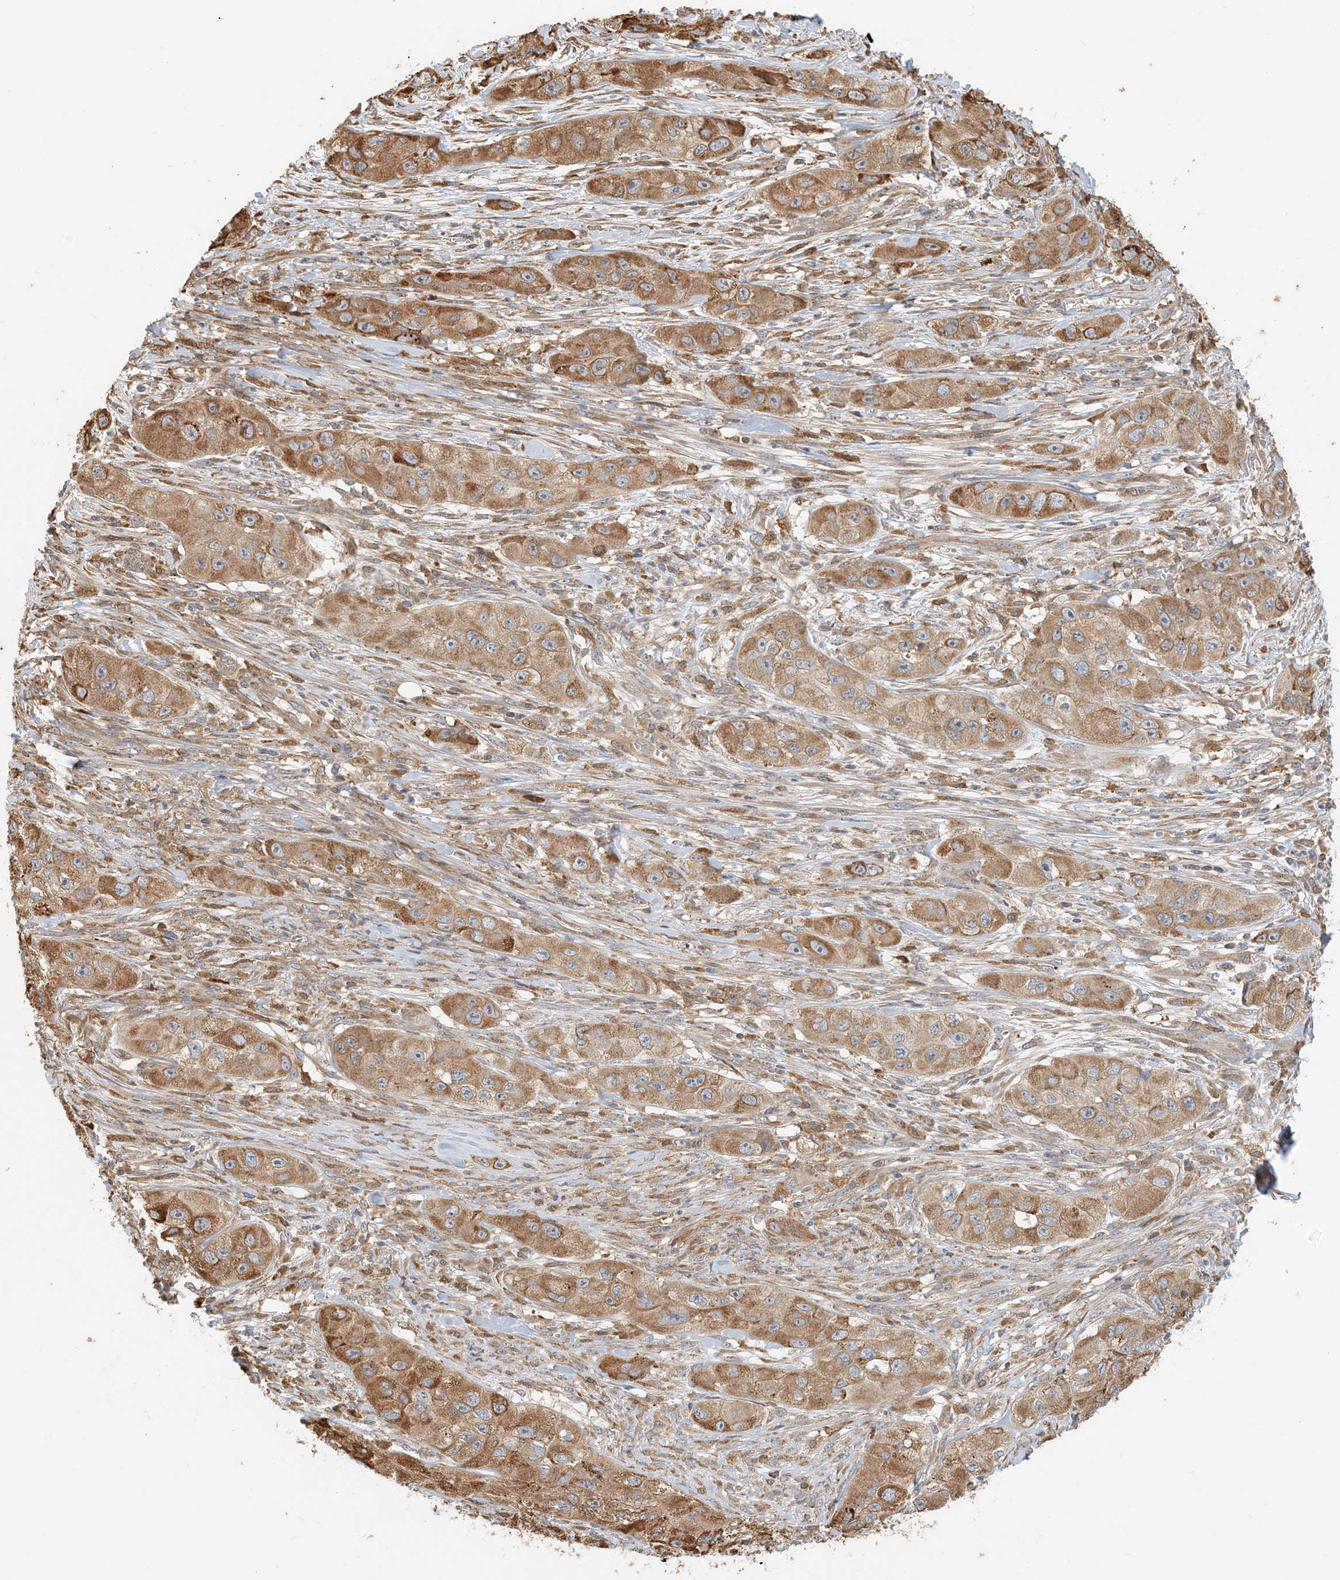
{"staining": {"intensity": "moderate", "quantity": ">75%", "location": "cytoplasmic/membranous"}, "tissue": "skin cancer", "cell_type": "Tumor cells", "image_type": "cancer", "snomed": [{"axis": "morphology", "description": "Squamous cell carcinoma, NOS"}, {"axis": "topography", "description": "Skin"}, {"axis": "topography", "description": "Subcutis"}], "caption": "Immunohistochemical staining of human skin cancer exhibits medium levels of moderate cytoplasmic/membranous protein expression in about >75% of tumor cells.", "gene": "HNMT", "patient": {"sex": "male", "age": 73}}